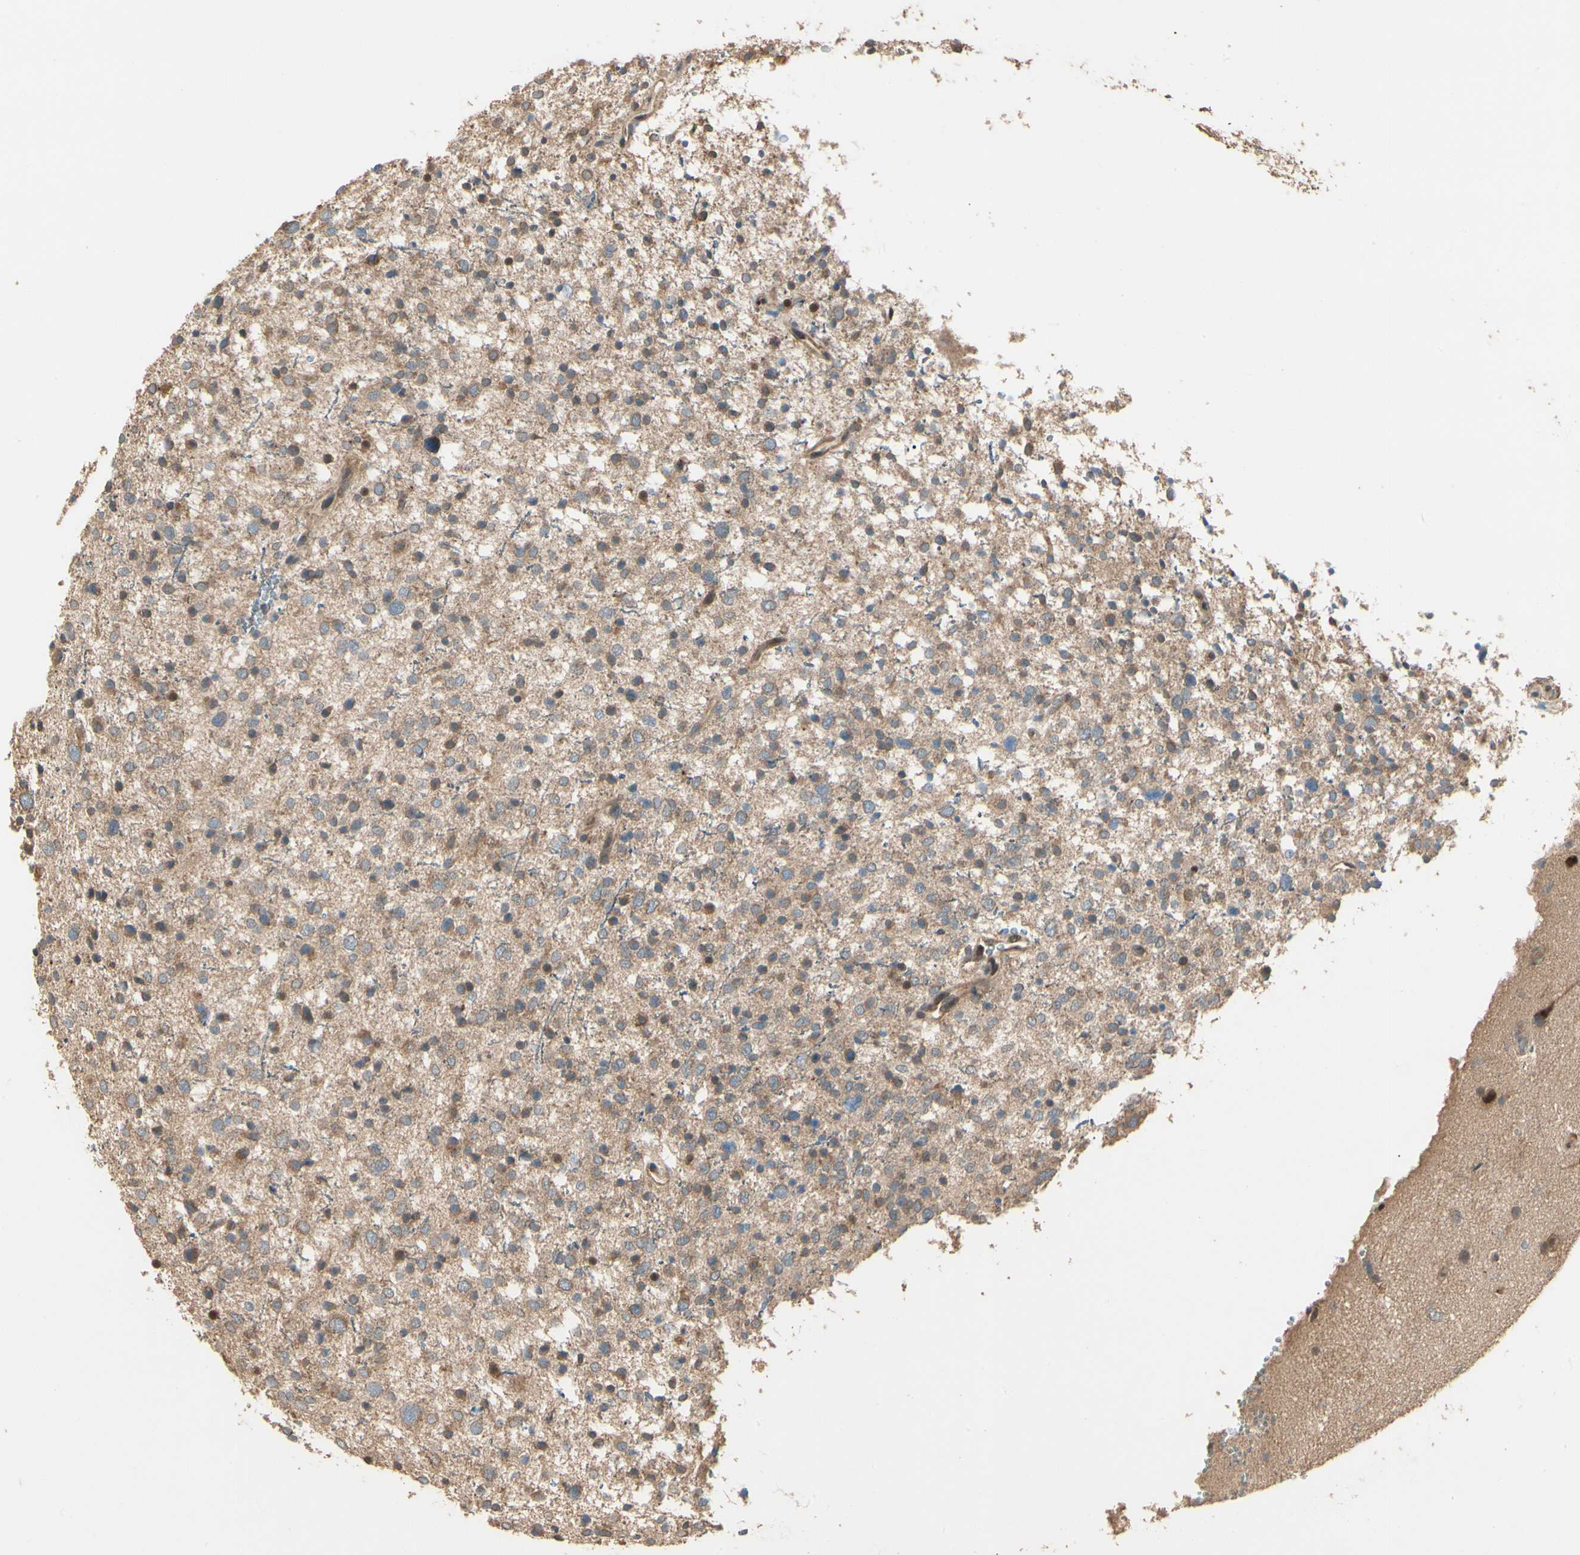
{"staining": {"intensity": "moderate", "quantity": ">75%", "location": "cytoplasmic/membranous"}, "tissue": "glioma", "cell_type": "Tumor cells", "image_type": "cancer", "snomed": [{"axis": "morphology", "description": "Glioma, malignant, Low grade"}, {"axis": "topography", "description": "Brain"}], "caption": "Malignant glioma (low-grade) tissue demonstrates moderate cytoplasmic/membranous positivity in about >75% of tumor cells", "gene": "CCT7", "patient": {"sex": "female", "age": 37}}